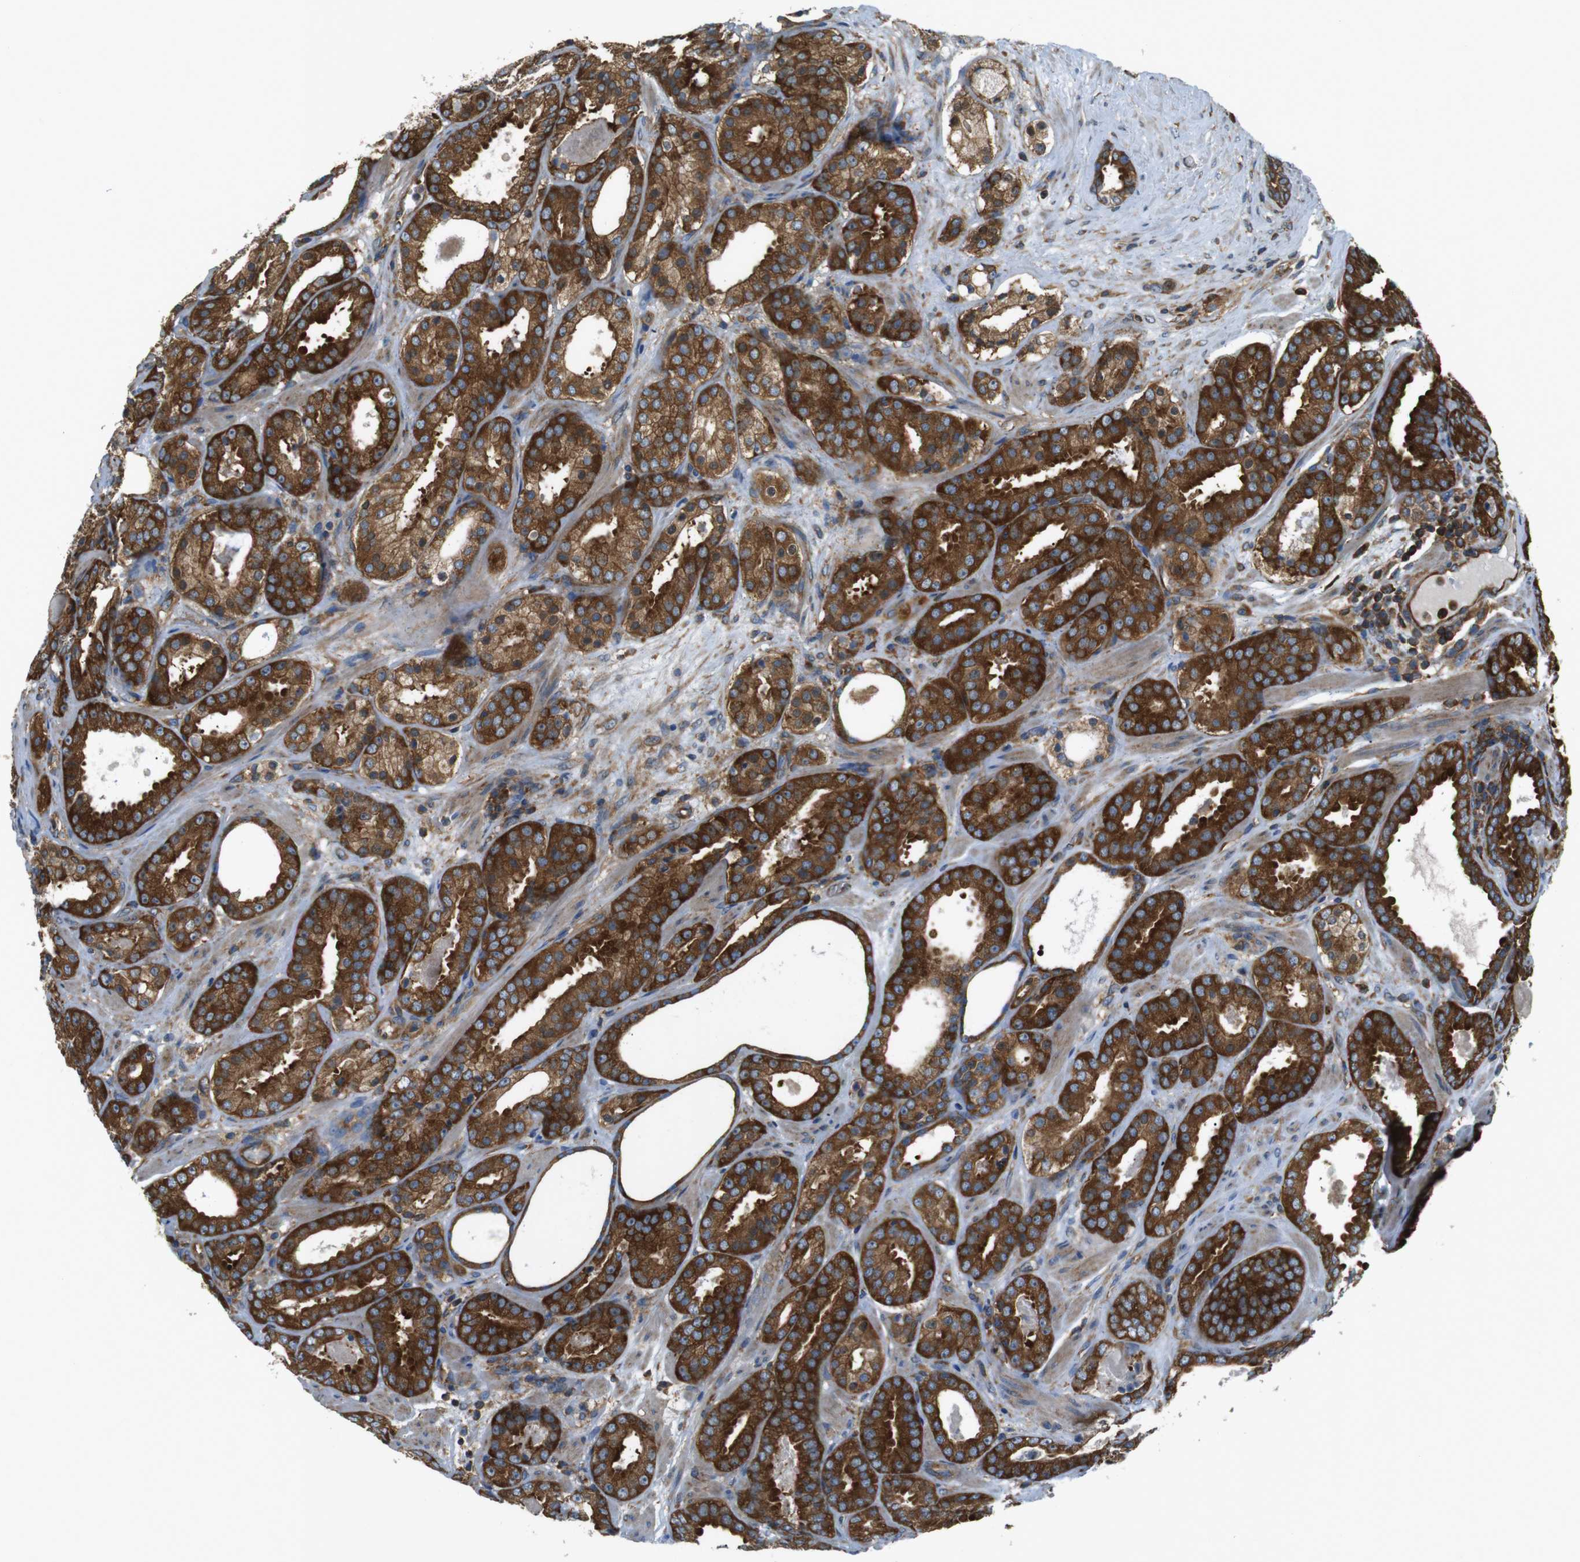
{"staining": {"intensity": "strong", "quantity": ">75%", "location": "cytoplasmic/membranous"}, "tissue": "prostate cancer", "cell_type": "Tumor cells", "image_type": "cancer", "snomed": [{"axis": "morphology", "description": "Adenocarcinoma, Low grade"}, {"axis": "topography", "description": "Prostate"}], "caption": "Prostate cancer (low-grade adenocarcinoma) stained with a brown dye reveals strong cytoplasmic/membranous positive positivity in about >75% of tumor cells.", "gene": "TSC1", "patient": {"sex": "male", "age": 69}}